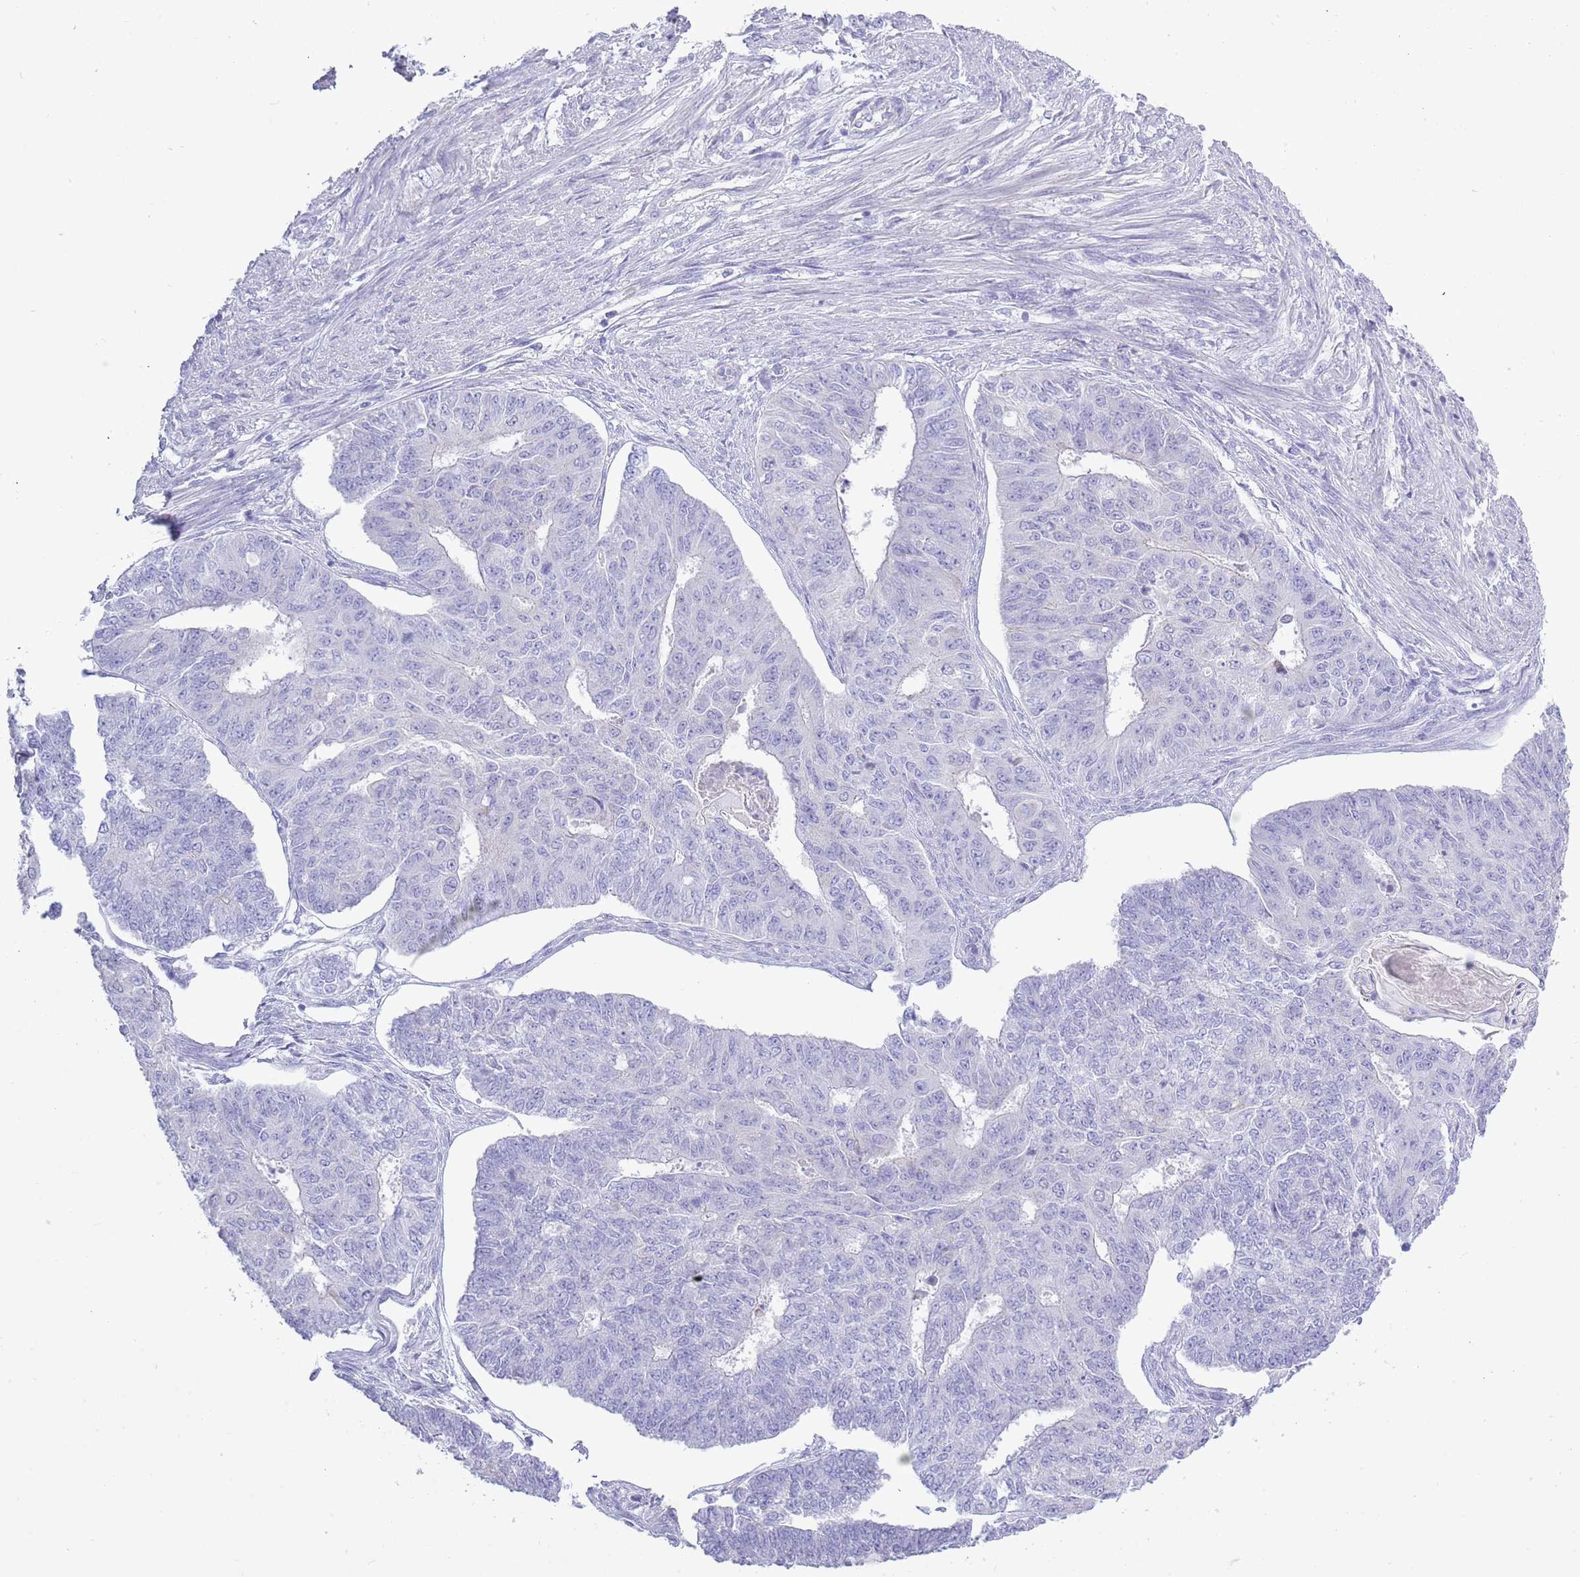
{"staining": {"intensity": "negative", "quantity": "none", "location": "none"}, "tissue": "endometrial cancer", "cell_type": "Tumor cells", "image_type": "cancer", "snomed": [{"axis": "morphology", "description": "Adenocarcinoma, NOS"}, {"axis": "topography", "description": "Endometrium"}], "caption": "Adenocarcinoma (endometrial) stained for a protein using immunohistochemistry (IHC) exhibits no positivity tumor cells.", "gene": "ACR", "patient": {"sex": "female", "age": 32}}